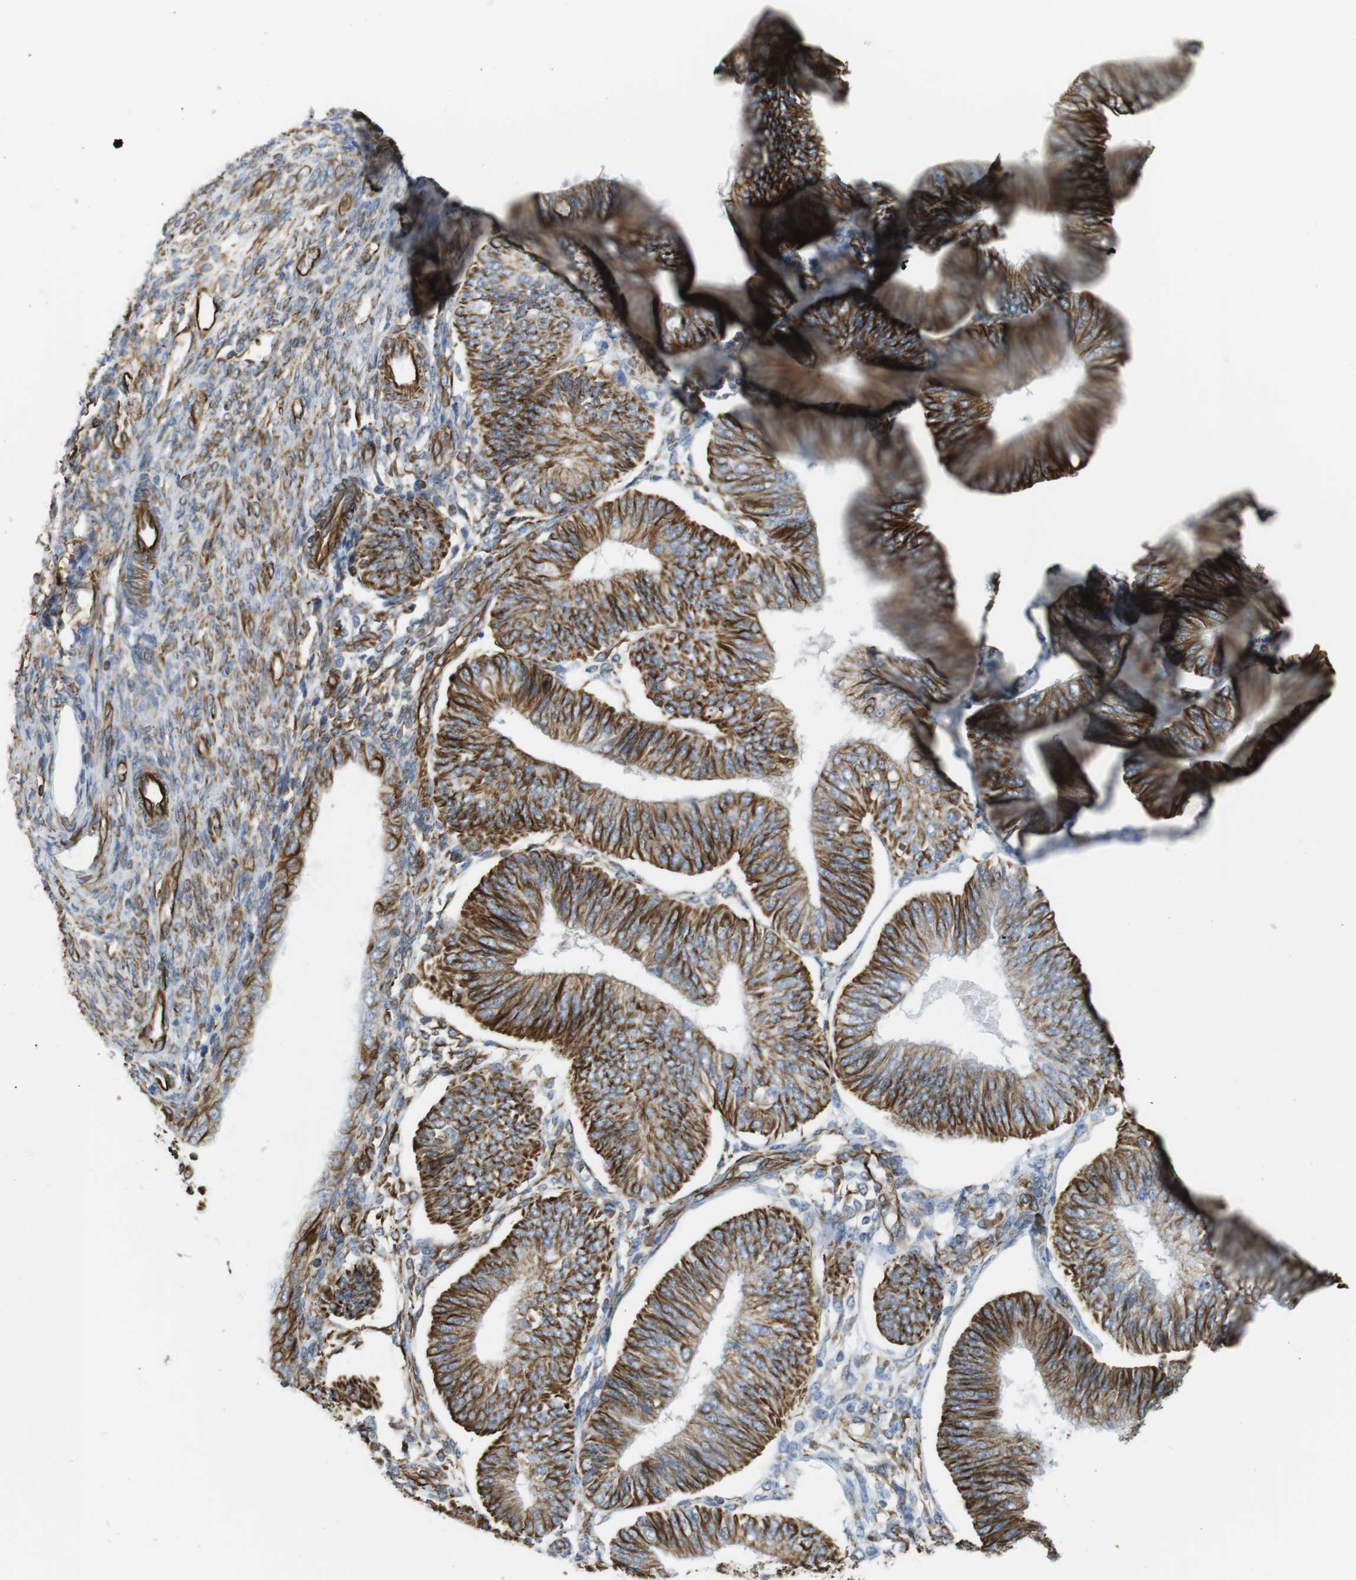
{"staining": {"intensity": "strong", "quantity": ">75%", "location": "cytoplasmic/membranous"}, "tissue": "endometrial cancer", "cell_type": "Tumor cells", "image_type": "cancer", "snomed": [{"axis": "morphology", "description": "Adenocarcinoma, NOS"}, {"axis": "topography", "description": "Endometrium"}], "caption": "This micrograph demonstrates immunohistochemistry staining of human endometrial cancer (adenocarcinoma), with high strong cytoplasmic/membranous staining in about >75% of tumor cells.", "gene": "RALGPS1", "patient": {"sex": "female", "age": 58}}